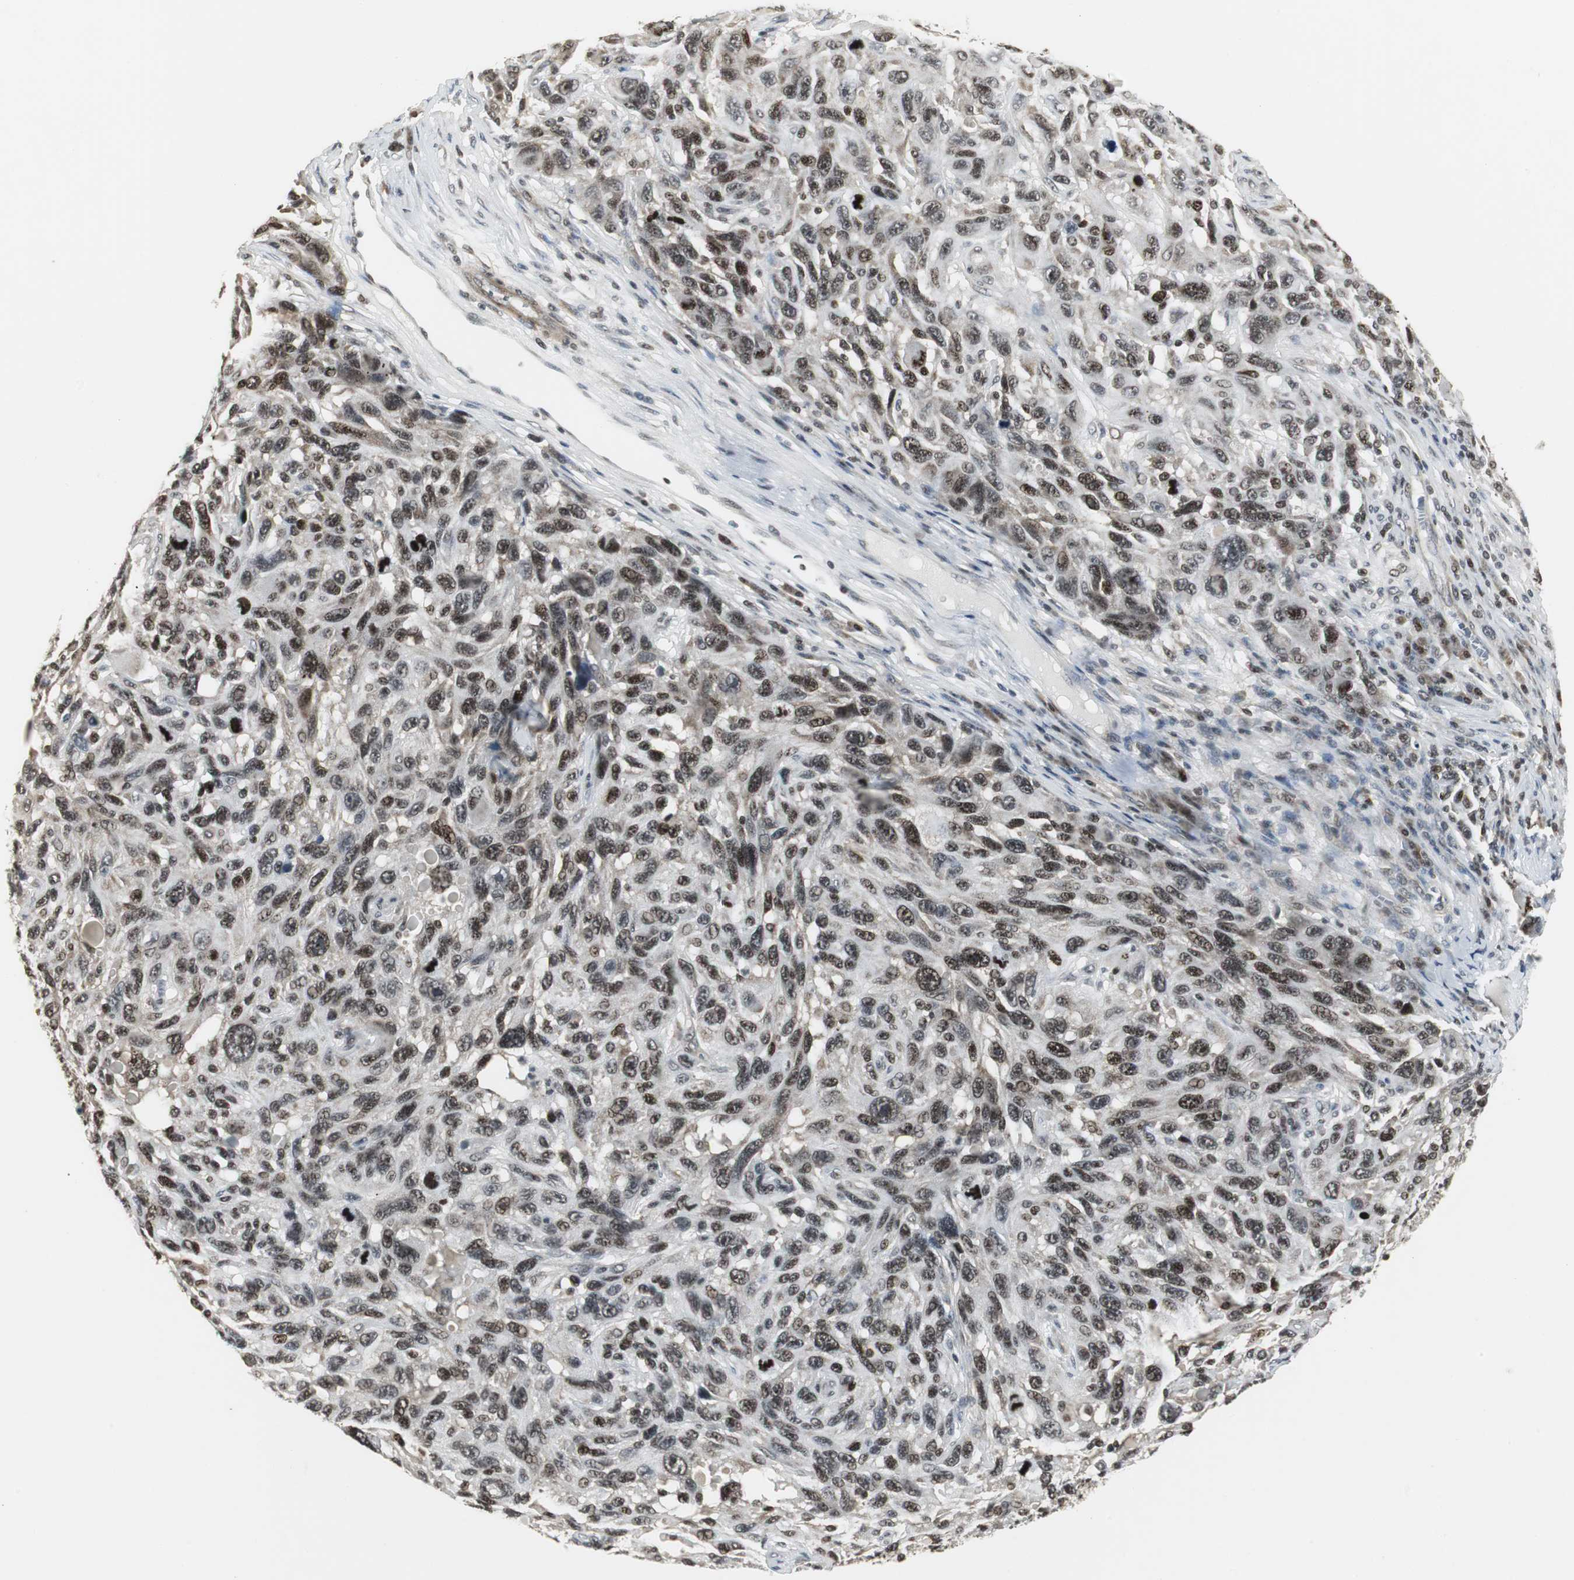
{"staining": {"intensity": "moderate", "quantity": ">75%", "location": "nuclear"}, "tissue": "melanoma", "cell_type": "Tumor cells", "image_type": "cancer", "snomed": [{"axis": "morphology", "description": "Malignant melanoma, NOS"}, {"axis": "topography", "description": "Skin"}], "caption": "Immunohistochemistry (IHC) staining of melanoma, which displays medium levels of moderate nuclear positivity in approximately >75% of tumor cells indicating moderate nuclear protein expression. The staining was performed using DAB (3,3'-diaminobenzidine) (brown) for protein detection and nuclei were counterstained in hematoxylin (blue).", "gene": "MPG", "patient": {"sex": "male", "age": 53}}